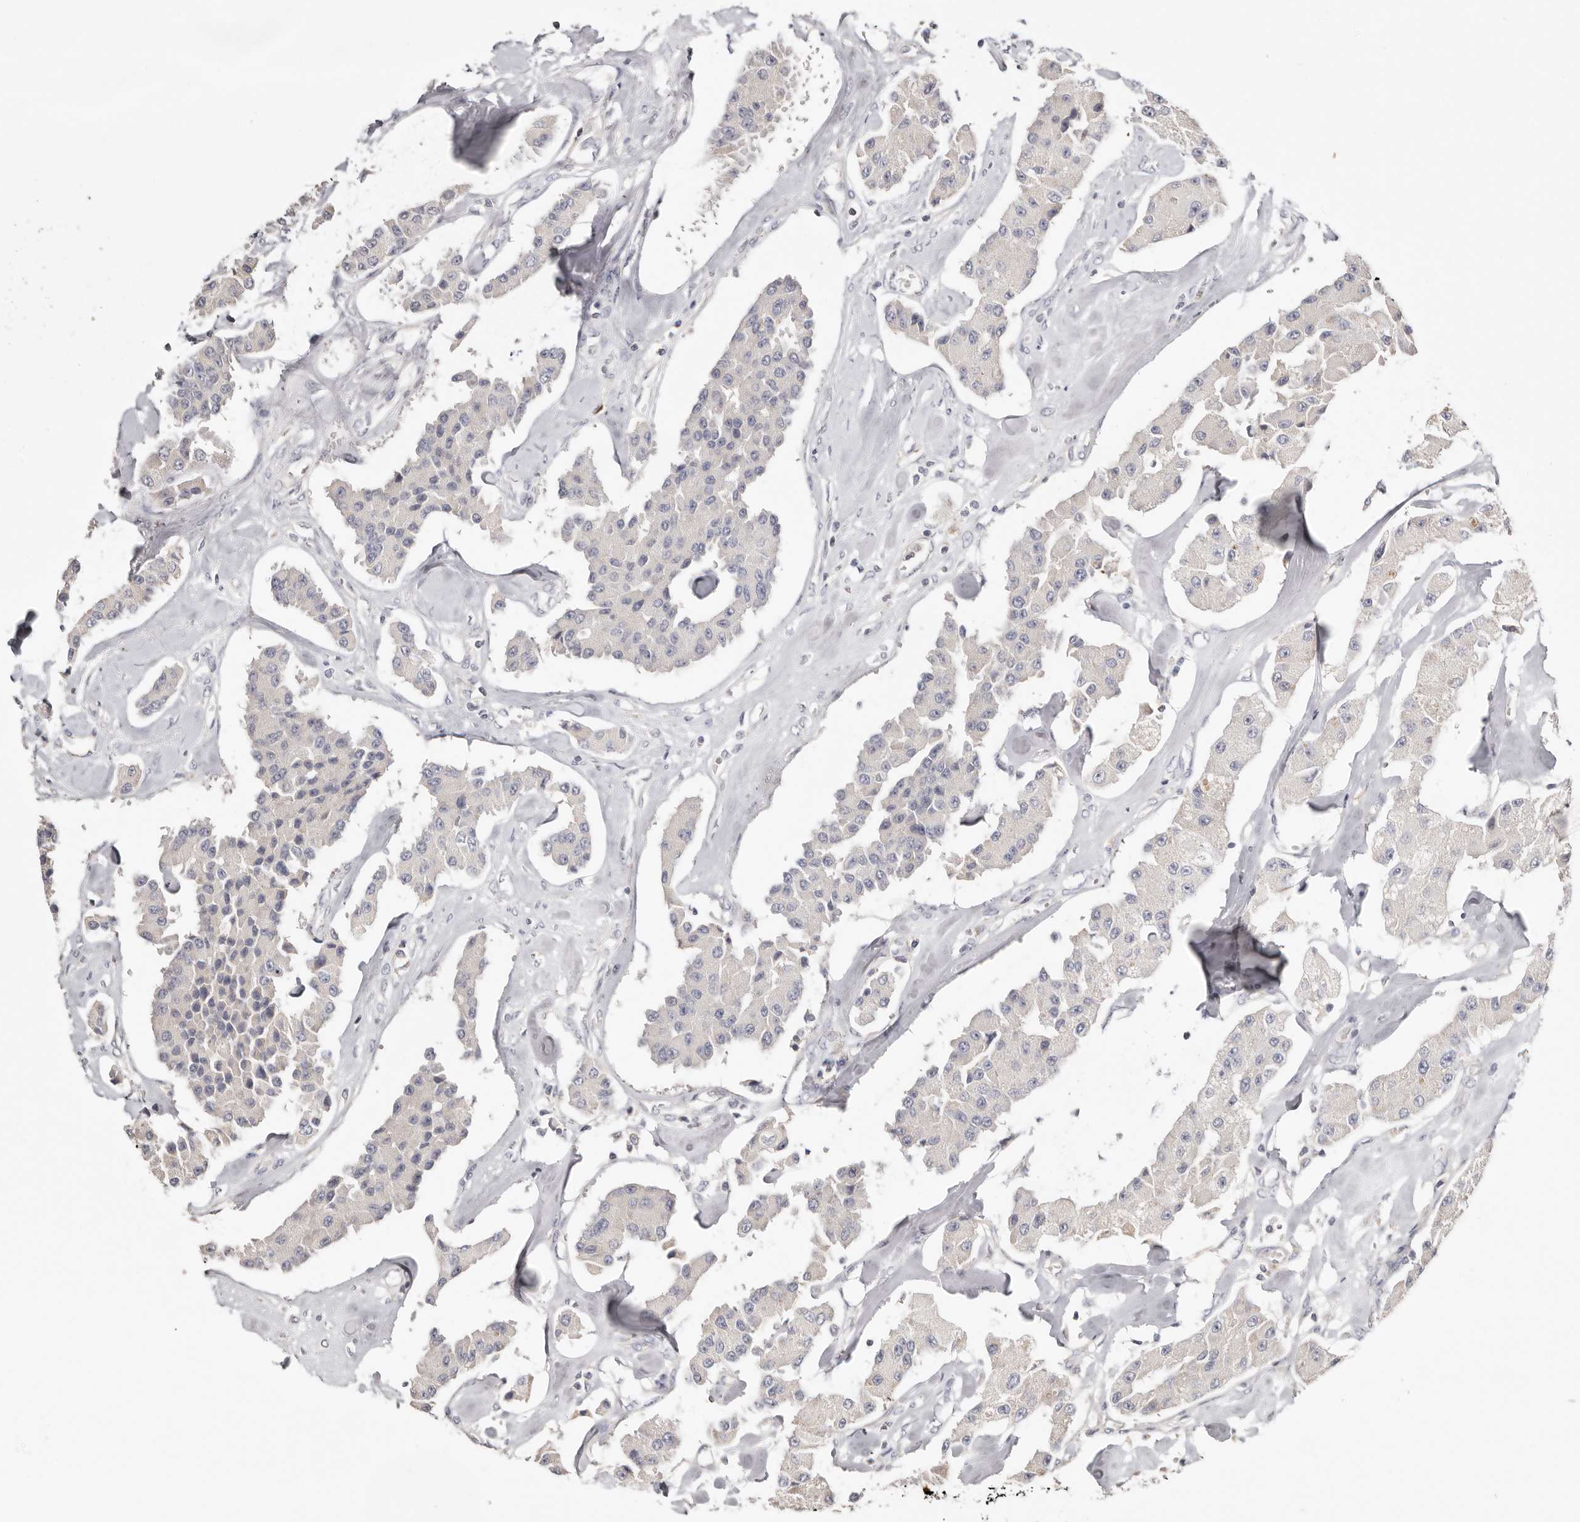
{"staining": {"intensity": "negative", "quantity": "none", "location": "none"}, "tissue": "carcinoid", "cell_type": "Tumor cells", "image_type": "cancer", "snomed": [{"axis": "morphology", "description": "Carcinoid, malignant, NOS"}, {"axis": "topography", "description": "Pancreas"}], "caption": "This is an immunohistochemistry (IHC) micrograph of human carcinoid (malignant). There is no positivity in tumor cells.", "gene": "S100A14", "patient": {"sex": "male", "age": 41}}